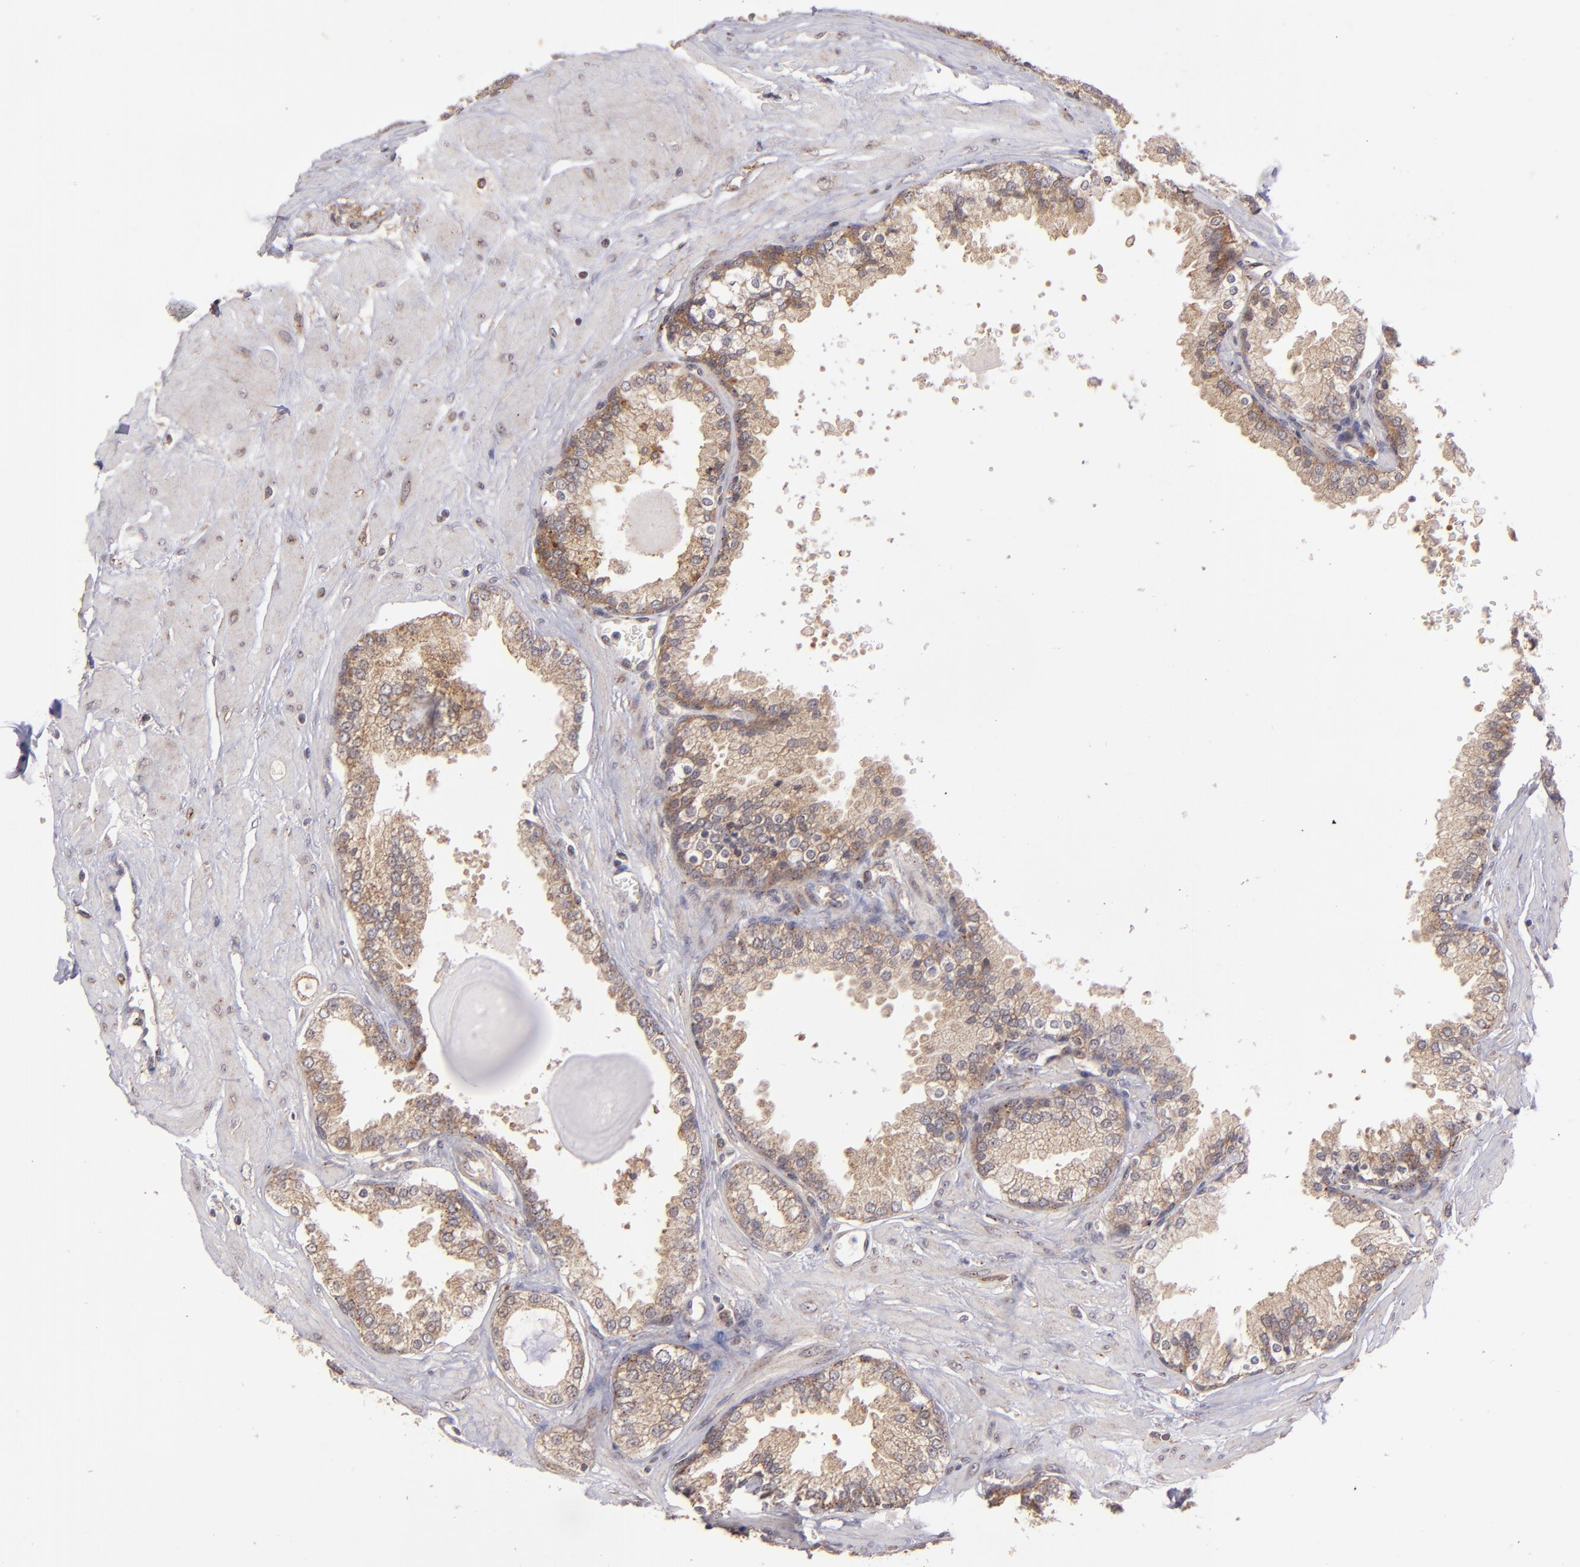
{"staining": {"intensity": "moderate", "quantity": ">75%", "location": "cytoplasmic/membranous"}, "tissue": "prostate", "cell_type": "Glandular cells", "image_type": "normal", "snomed": [{"axis": "morphology", "description": "Normal tissue, NOS"}, {"axis": "topography", "description": "Prostate"}], "caption": "Immunohistochemistry (IHC) (DAB) staining of benign human prostate displays moderate cytoplasmic/membranous protein positivity in about >75% of glandular cells.", "gene": "ZFYVE1", "patient": {"sex": "male", "age": 51}}